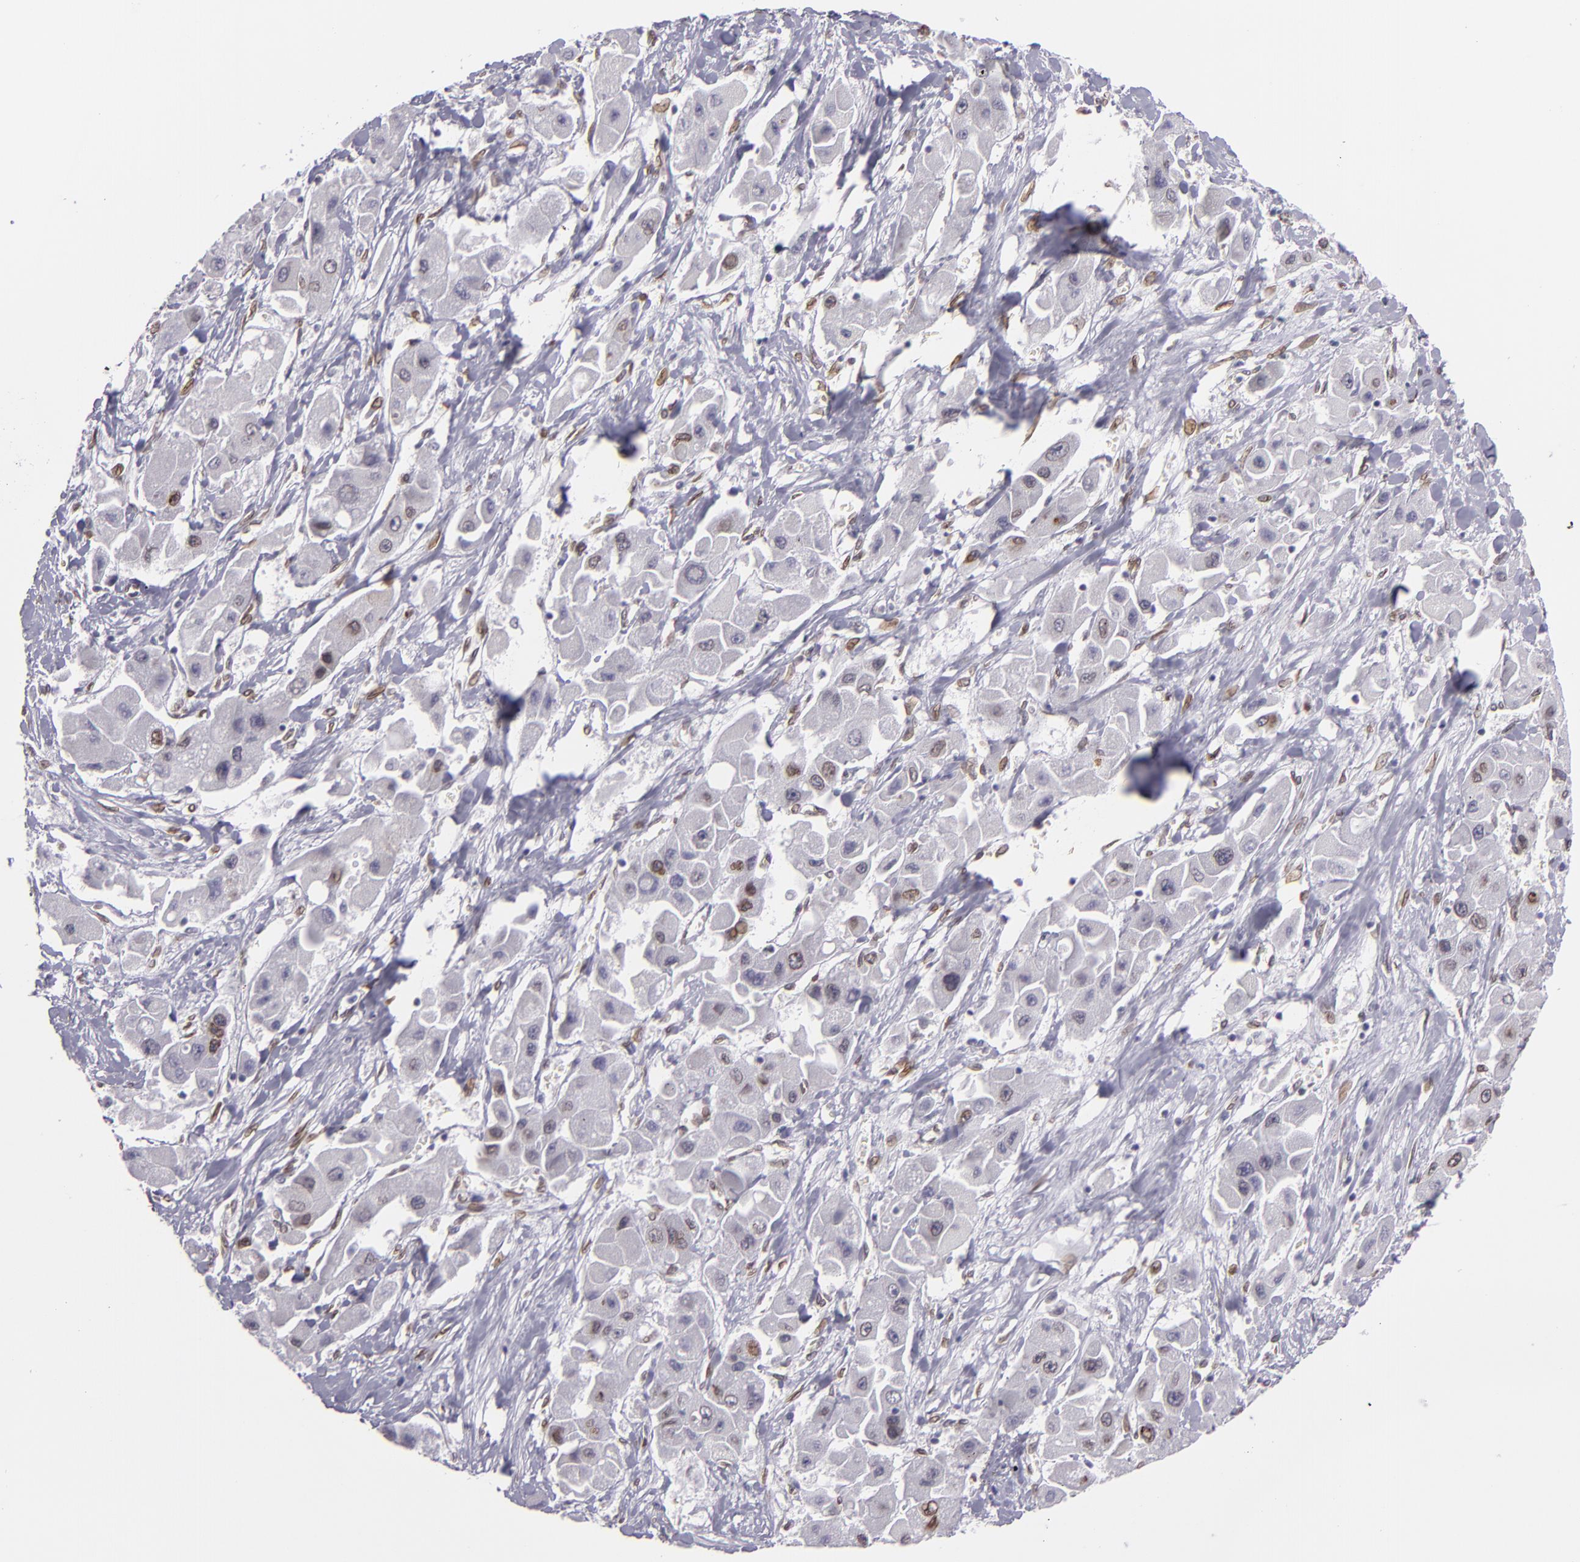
{"staining": {"intensity": "moderate", "quantity": "25%-75%", "location": "nuclear"}, "tissue": "liver cancer", "cell_type": "Tumor cells", "image_type": "cancer", "snomed": [{"axis": "morphology", "description": "Carcinoma, Hepatocellular, NOS"}, {"axis": "topography", "description": "Liver"}], "caption": "Tumor cells reveal medium levels of moderate nuclear expression in about 25%-75% of cells in liver cancer (hepatocellular carcinoma).", "gene": "EMD", "patient": {"sex": "male", "age": 24}}